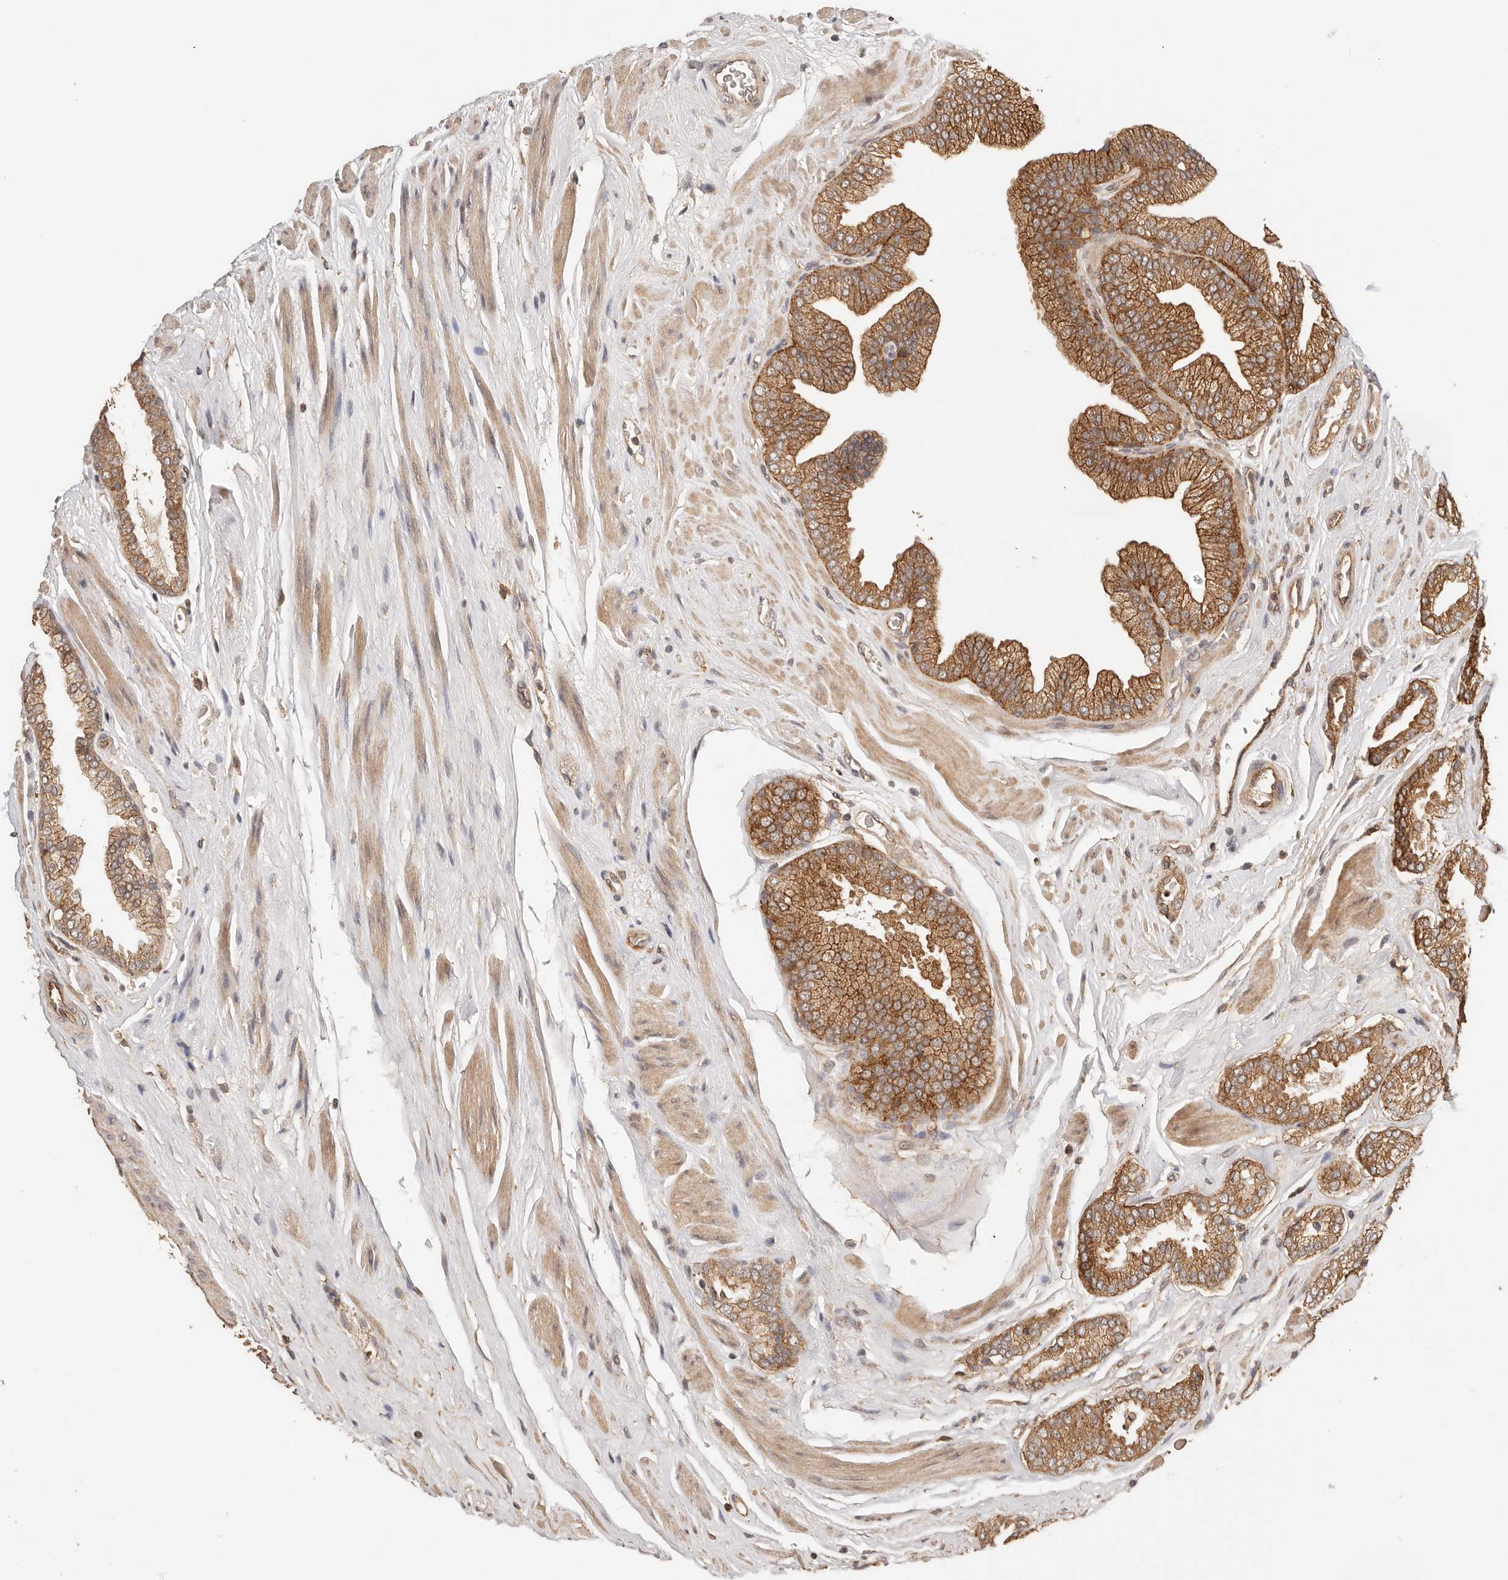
{"staining": {"intensity": "moderate", "quantity": ">75%", "location": "cytoplasmic/membranous"}, "tissue": "prostate cancer", "cell_type": "Tumor cells", "image_type": "cancer", "snomed": [{"axis": "morphology", "description": "Adenocarcinoma, Low grade"}, {"axis": "topography", "description": "Prostate"}], "caption": "Immunohistochemistry (IHC) histopathology image of prostate adenocarcinoma (low-grade) stained for a protein (brown), which exhibits medium levels of moderate cytoplasmic/membranous expression in approximately >75% of tumor cells.", "gene": "AFDN", "patient": {"sex": "male", "age": 62}}